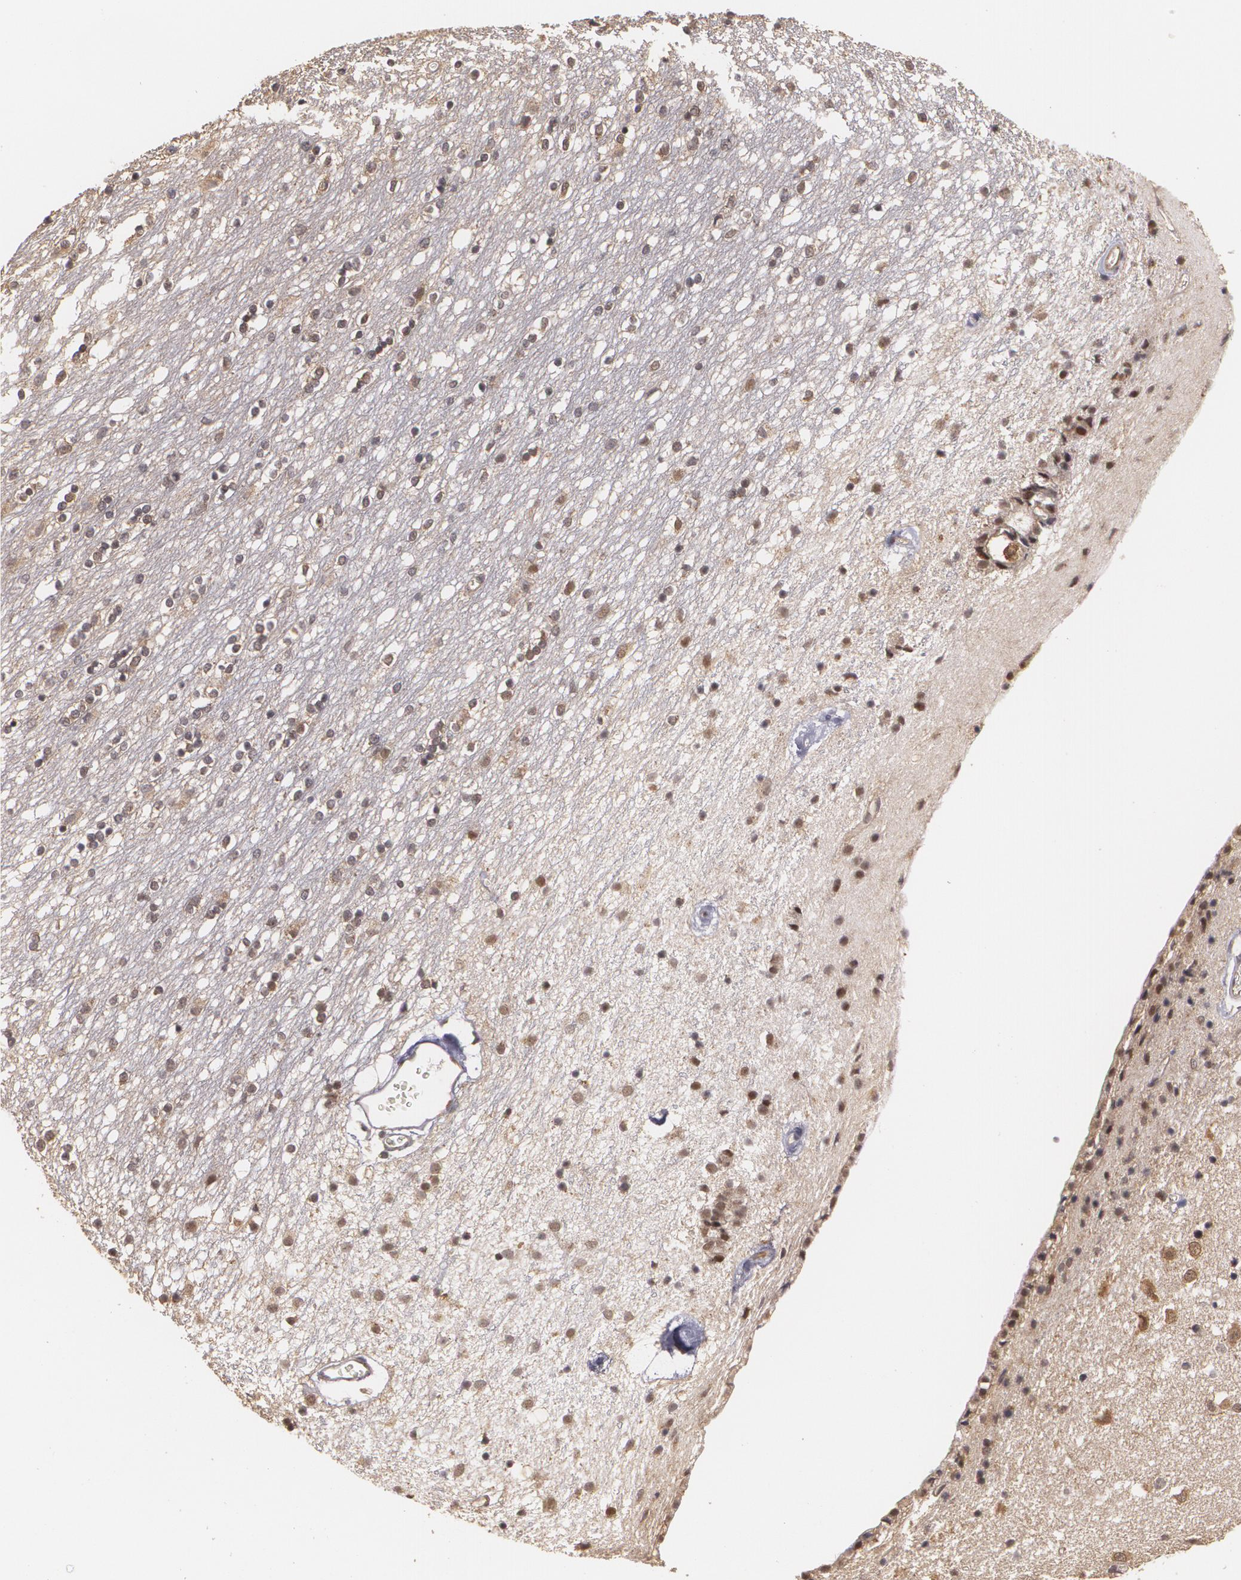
{"staining": {"intensity": "negative", "quantity": "none", "location": "none"}, "tissue": "caudate", "cell_type": "Glial cells", "image_type": "normal", "snomed": [{"axis": "morphology", "description": "Normal tissue, NOS"}, {"axis": "topography", "description": "Lateral ventricle wall"}], "caption": "Glial cells show no significant protein staining in normal caudate. (DAB (3,3'-diaminobenzidine) immunohistochemistry (IHC) with hematoxylin counter stain).", "gene": "BRCA1", "patient": {"sex": "female", "age": 54}}